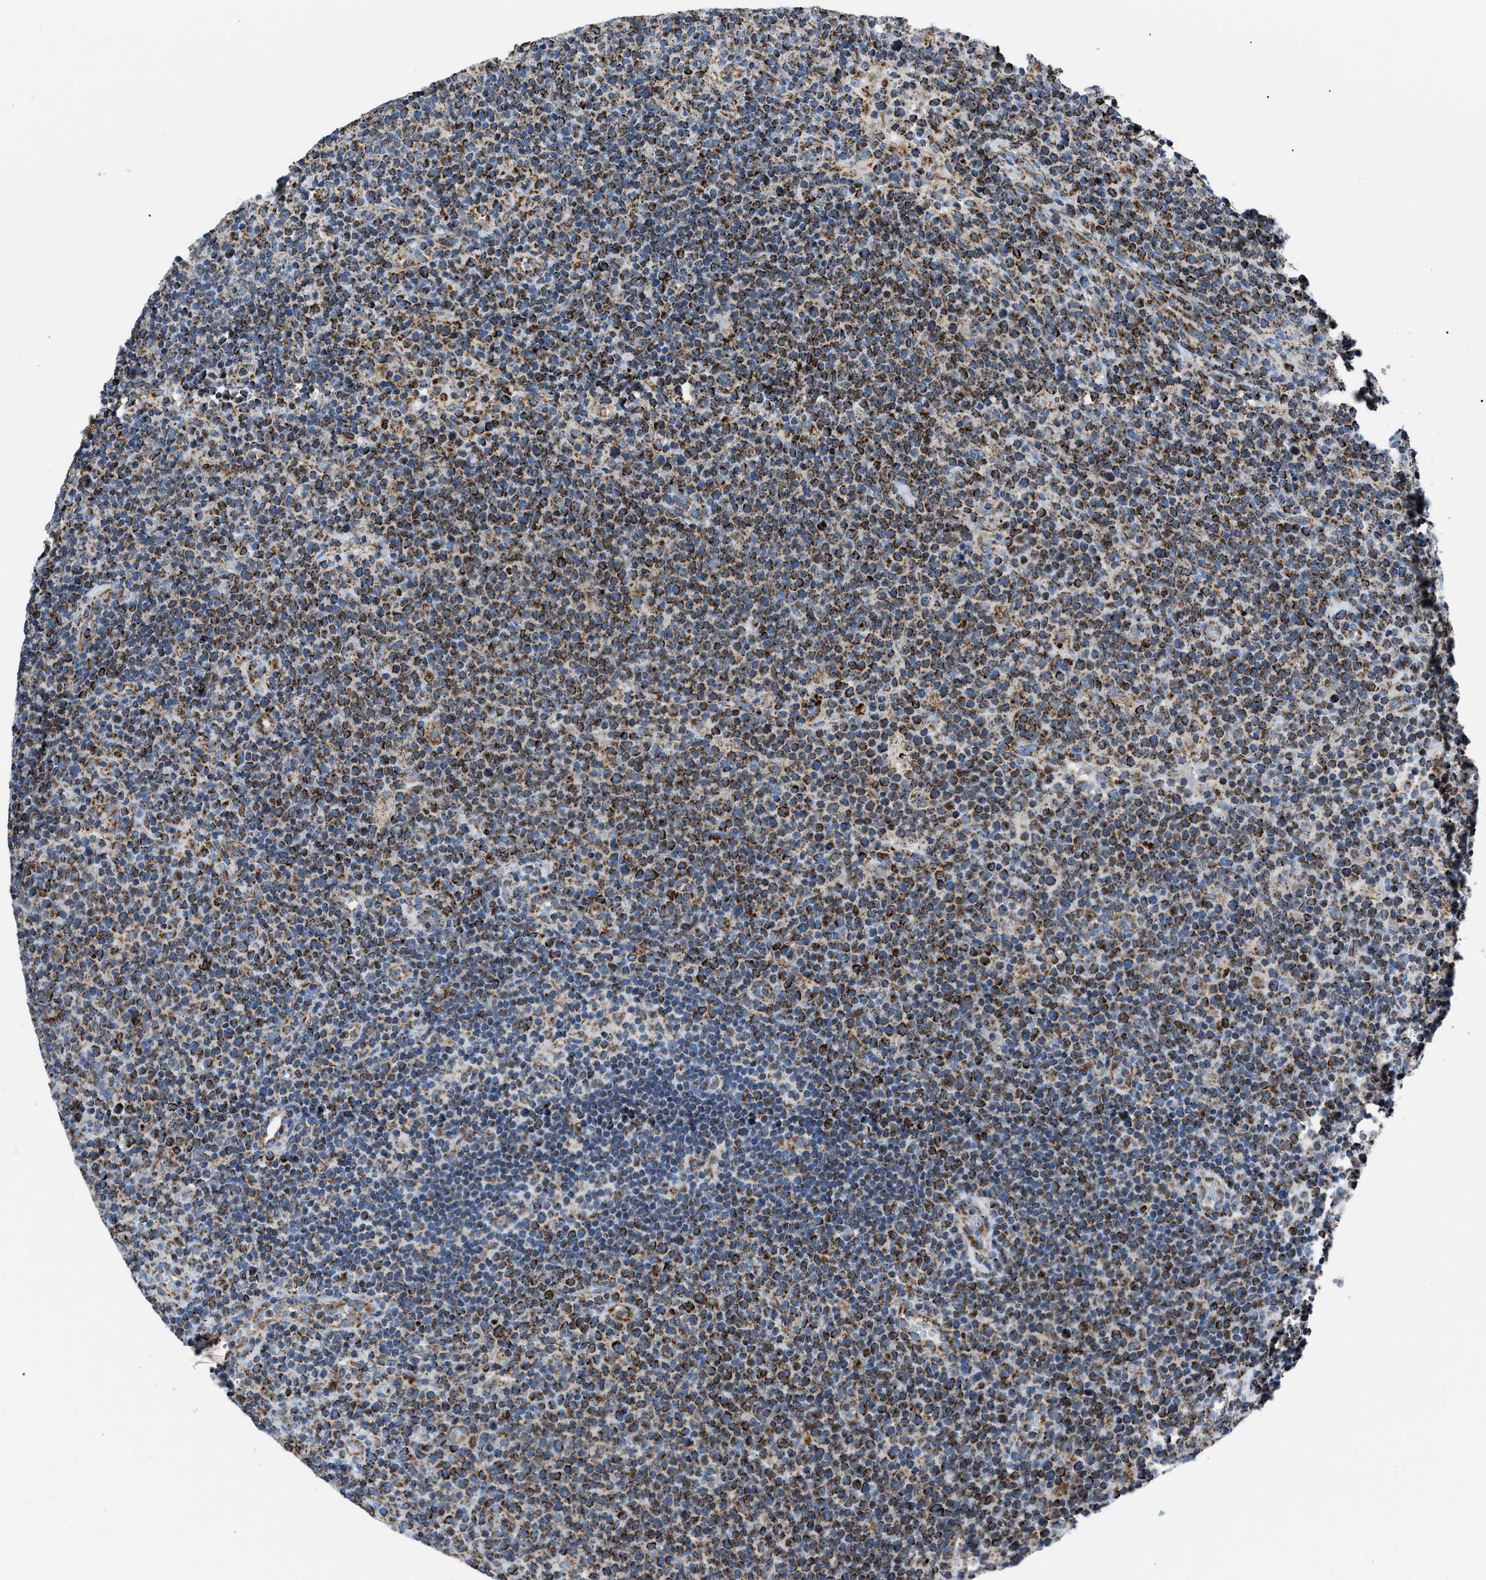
{"staining": {"intensity": "strong", "quantity": "25%-75%", "location": "cytoplasmic/membranous"}, "tissue": "lymphoma", "cell_type": "Tumor cells", "image_type": "cancer", "snomed": [{"axis": "morphology", "description": "Malignant lymphoma, non-Hodgkin's type, High grade"}, {"axis": "topography", "description": "Lymph node"}], "caption": "Human high-grade malignant lymphoma, non-Hodgkin's type stained for a protein (brown) shows strong cytoplasmic/membranous positive expression in about 25%-75% of tumor cells.", "gene": "PHB2", "patient": {"sex": "male", "age": 61}}